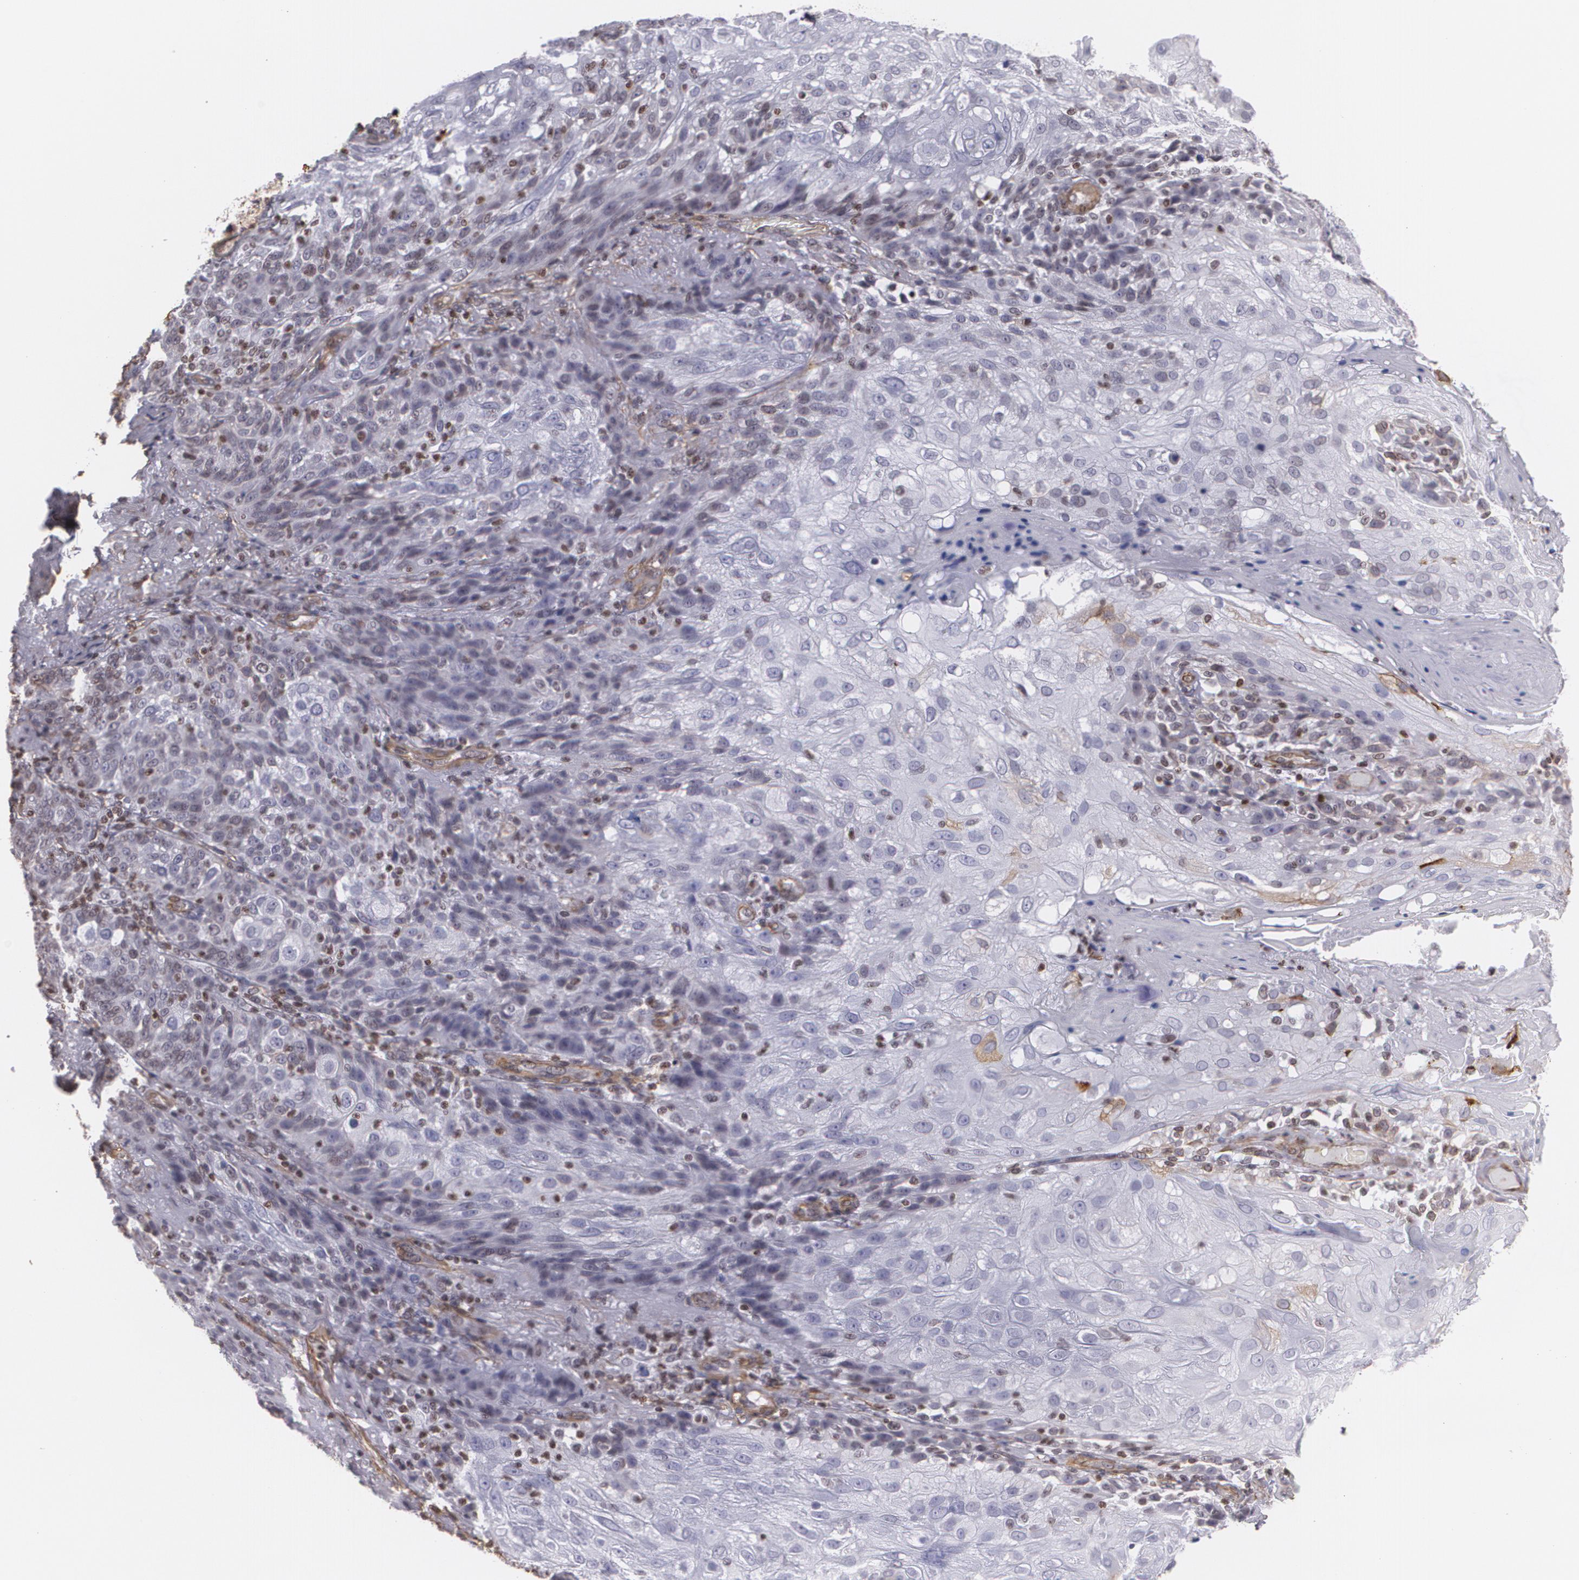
{"staining": {"intensity": "negative", "quantity": "none", "location": "none"}, "tissue": "skin cancer", "cell_type": "Tumor cells", "image_type": "cancer", "snomed": [{"axis": "morphology", "description": "Normal tissue, NOS"}, {"axis": "morphology", "description": "Squamous cell carcinoma, NOS"}, {"axis": "topography", "description": "Skin"}], "caption": "DAB (3,3'-diaminobenzidine) immunohistochemical staining of human skin cancer displays no significant expression in tumor cells.", "gene": "VAMP1", "patient": {"sex": "female", "age": 83}}